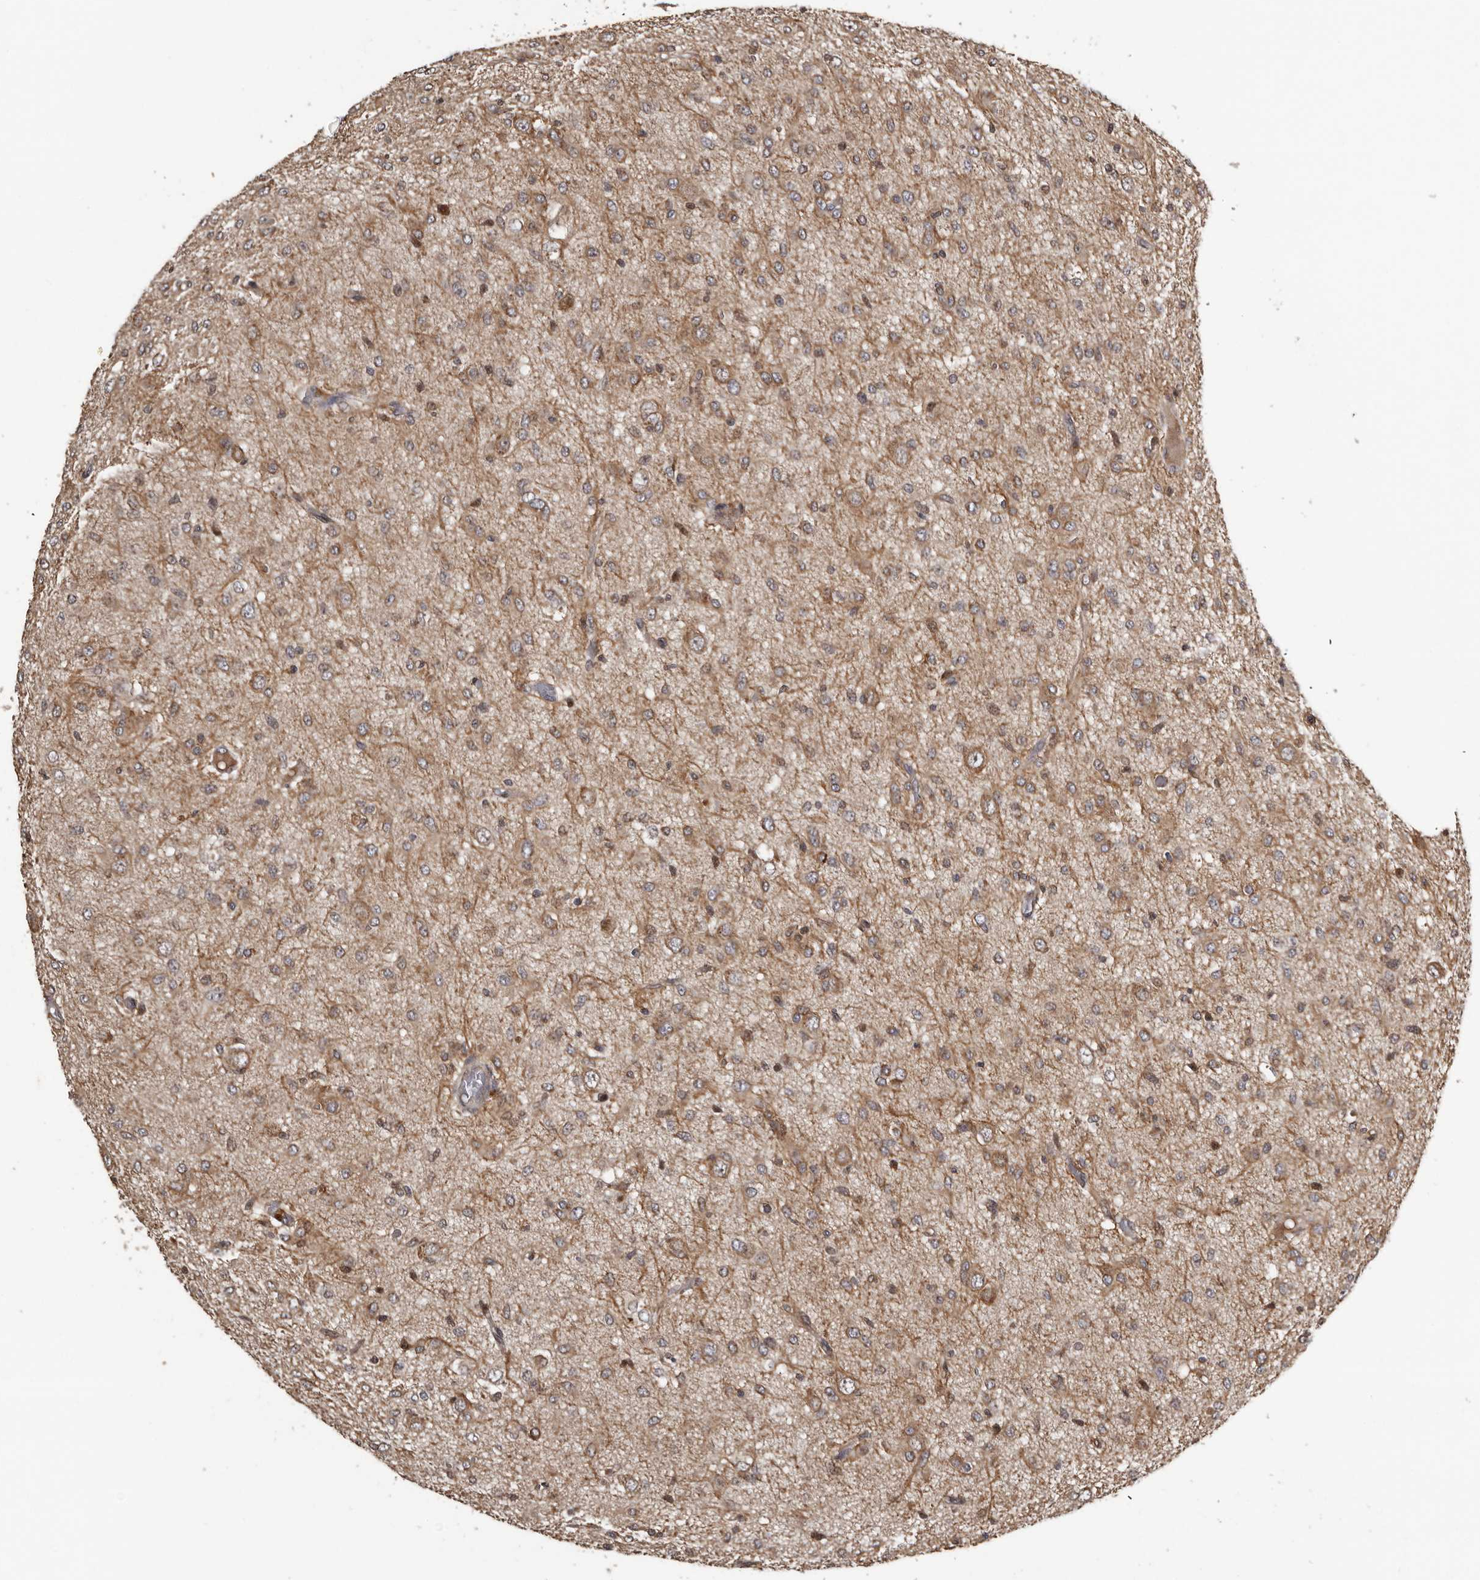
{"staining": {"intensity": "weak", "quantity": "25%-75%", "location": "cytoplasmic/membranous"}, "tissue": "glioma", "cell_type": "Tumor cells", "image_type": "cancer", "snomed": [{"axis": "morphology", "description": "Glioma, malignant, High grade"}, {"axis": "topography", "description": "Brain"}], "caption": "The immunohistochemical stain highlights weak cytoplasmic/membranous staining in tumor cells of malignant glioma (high-grade) tissue. The staining is performed using DAB brown chromogen to label protein expression. The nuclei are counter-stained blue using hematoxylin.", "gene": "SERTAD4", "patient": {"sex": "female", "age": 59}}